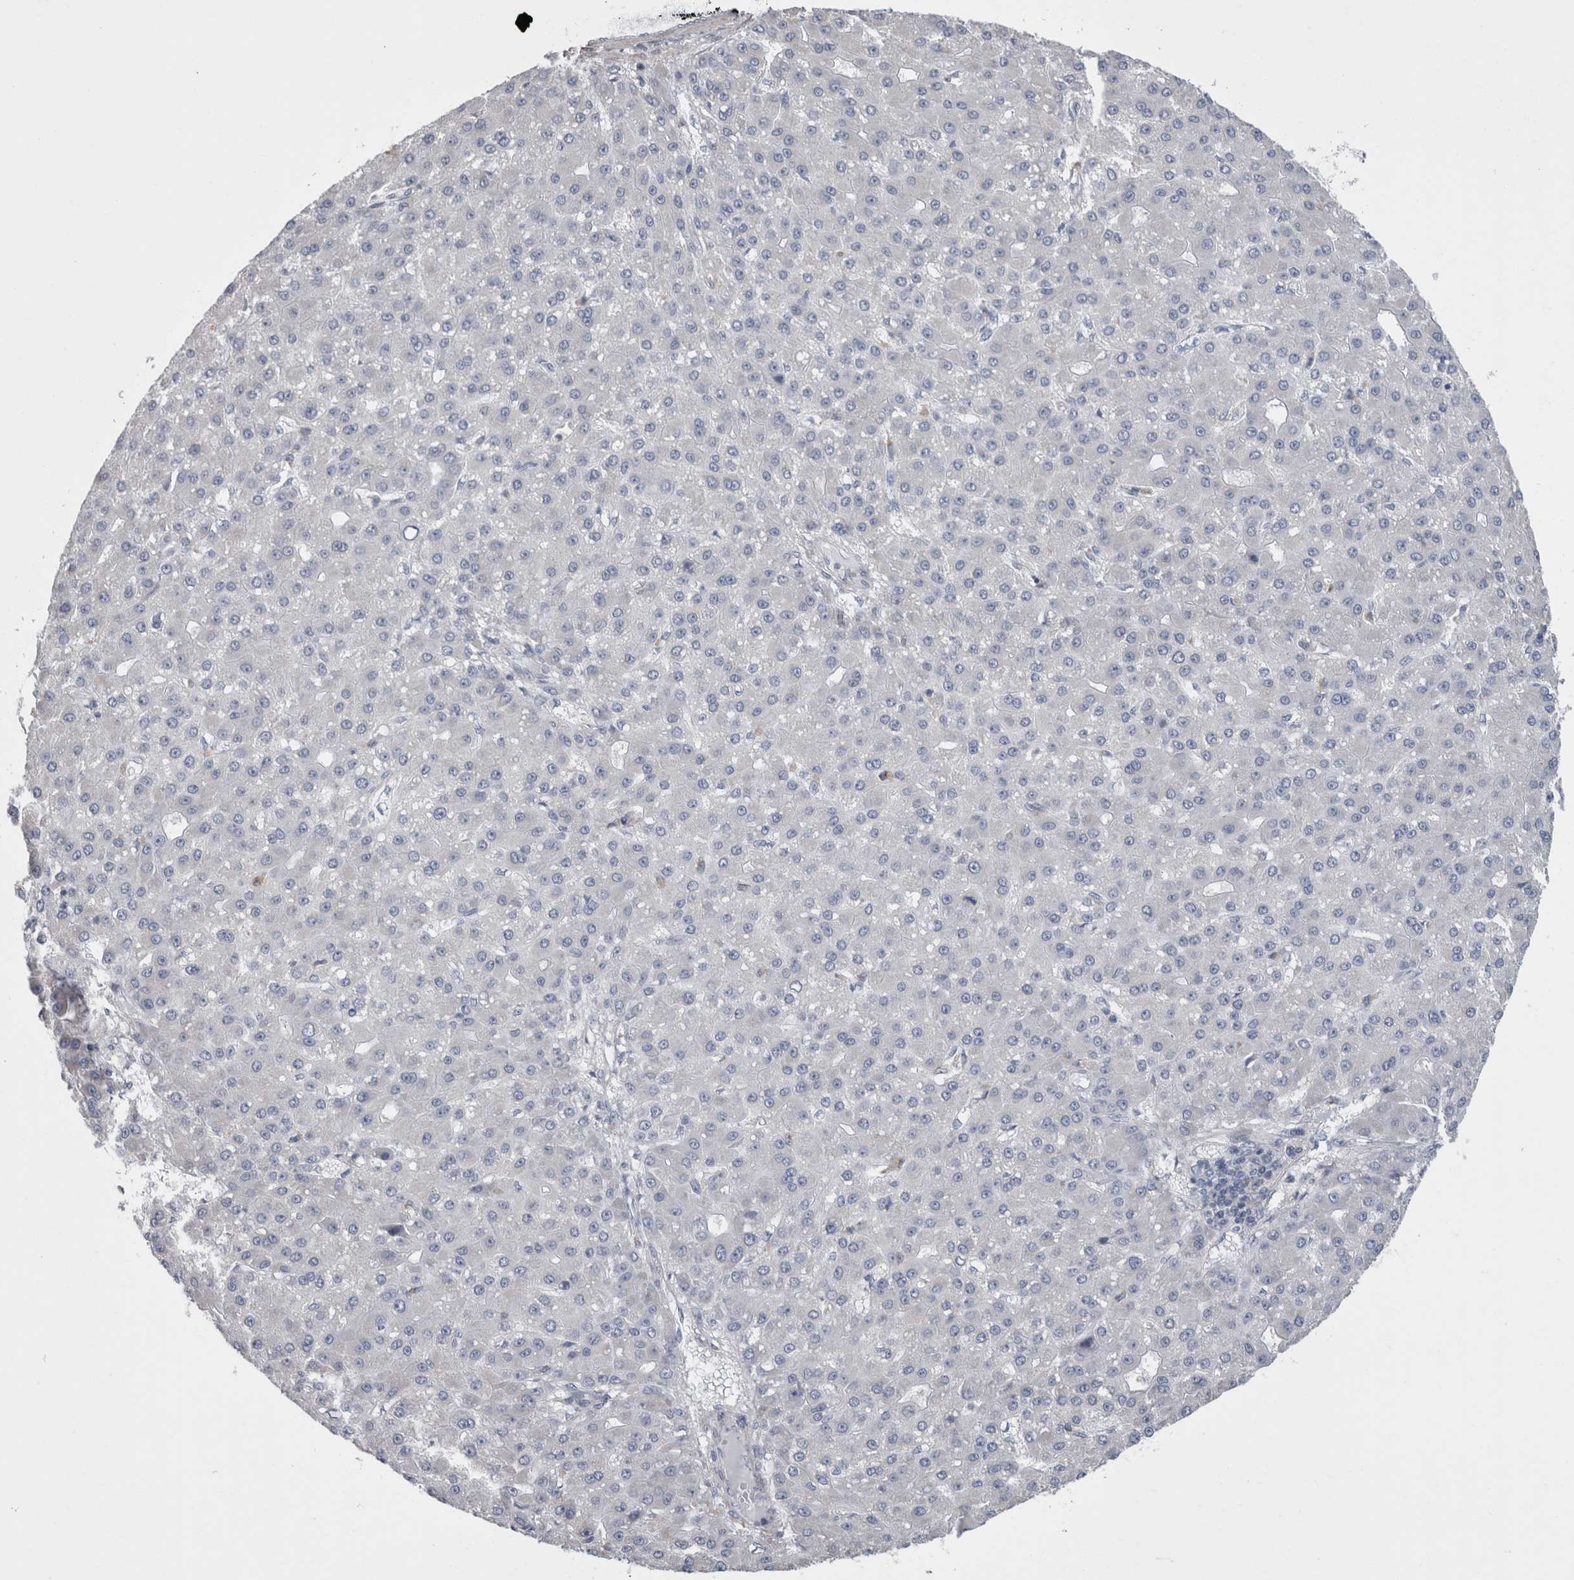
{"staining": {"intensity": "negative", "quantity": "none", "location": "none"}, "tissue": "liver cancer", "cell_type": "Tumor cells", "image_type": "cancer", "snomed": [{"axis": "morphology", "description": "Carcinoma, Hepatocellular, NOS"}, {"axis": "topography", "description": "Liver"}], "caption": "Liver cancer was stained to show a protein in brown. There is no significant staining in tumor cells.", "gene": "GDAP1", "patient": {"sex": "male", "age": 67}}